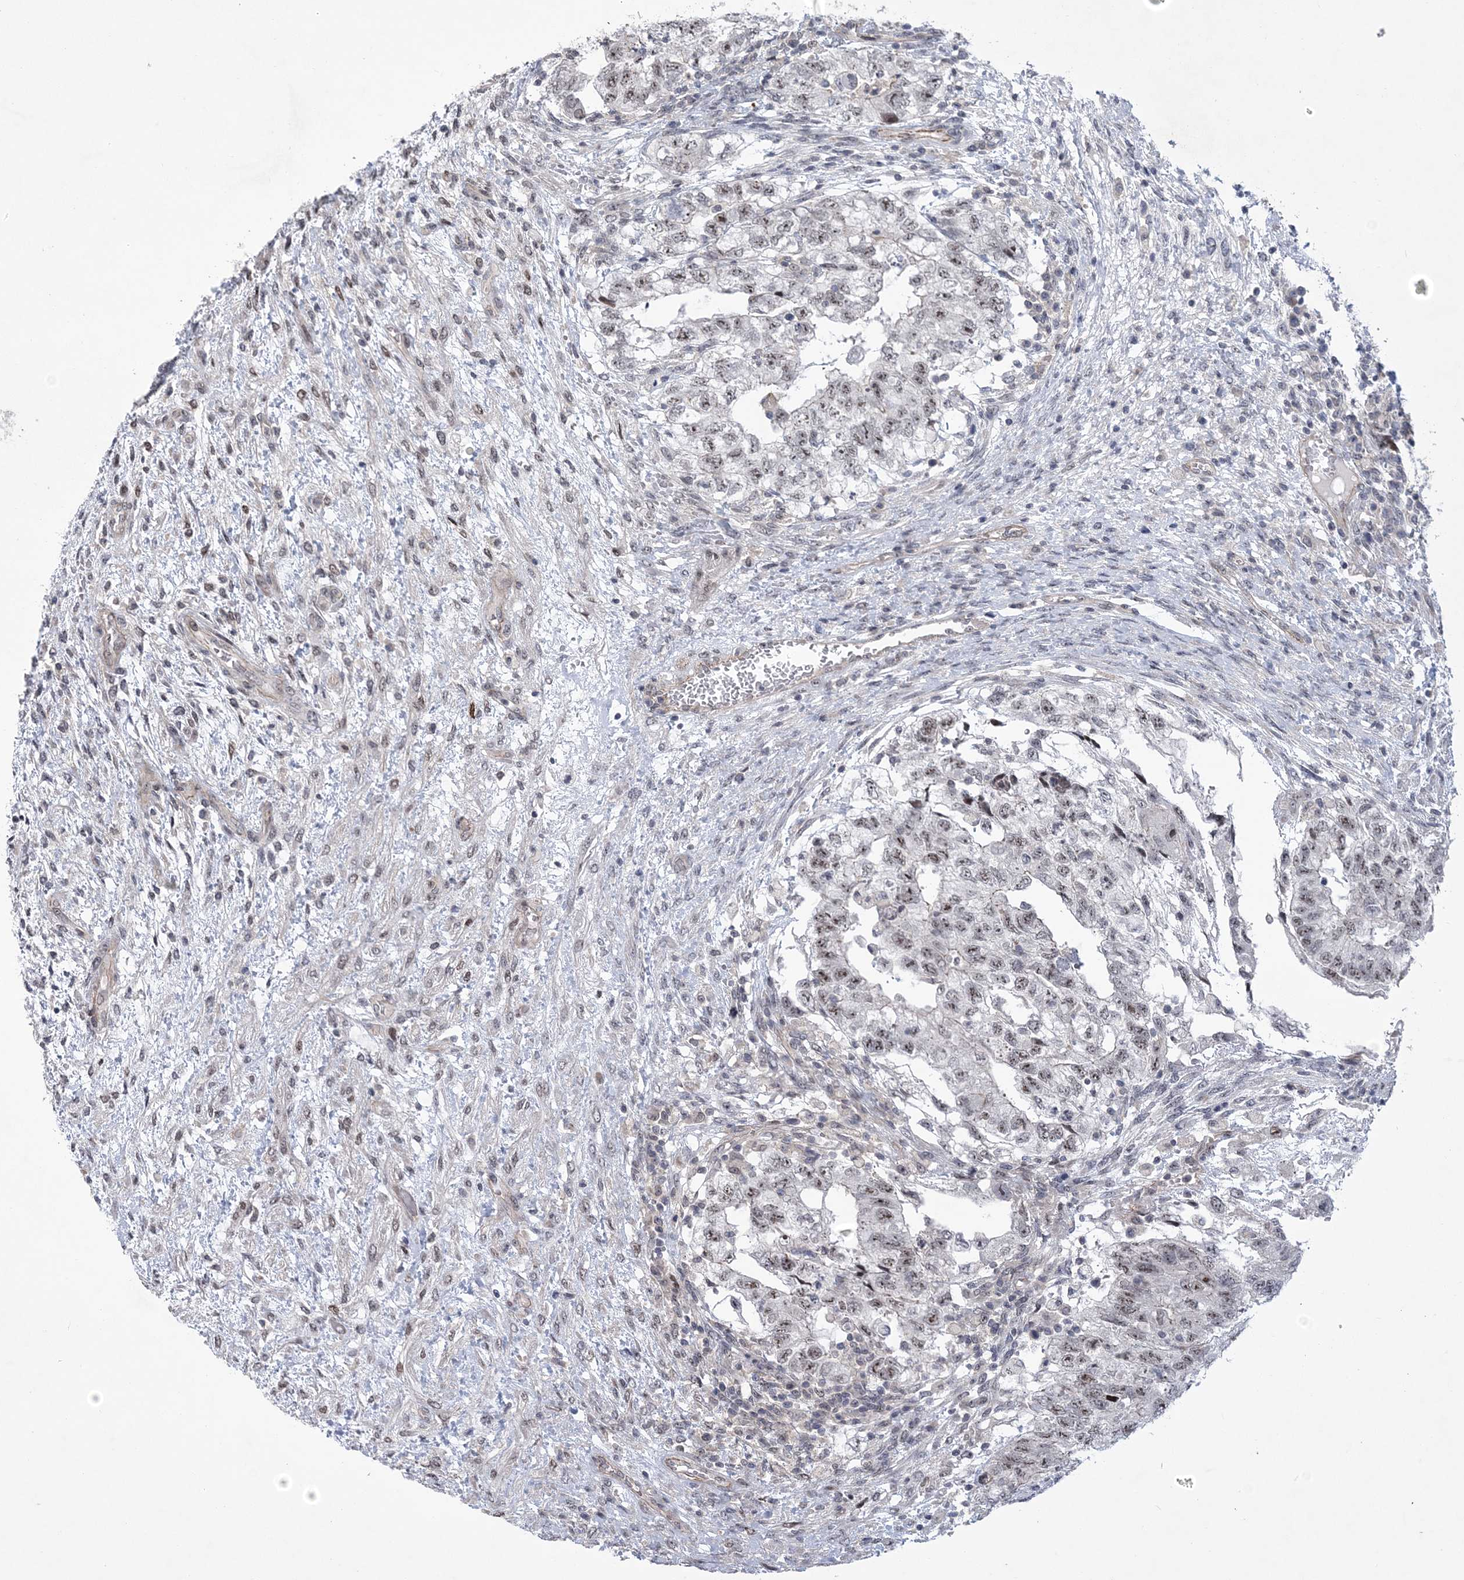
{"staining": {"intensity": "weak", "quantity": "25%-75%", "location": "nuclear"}, "tissue": "testis cancer", "cell_type": "Tumor cells", "image_type": "cancer", "snomed": [{"axis": "morphology", "description": "Carcinoma, Embryonal, NOS"}, {"axis": "topography", "description": "Testis"}], "caption": "The micrograph exhibits staining of testis cancer, revealing weak nuclear protein positivity (brown color) within tumor cells.", "gene": "HOMEZ", "patient": {"sex": "male", "age": 36}}